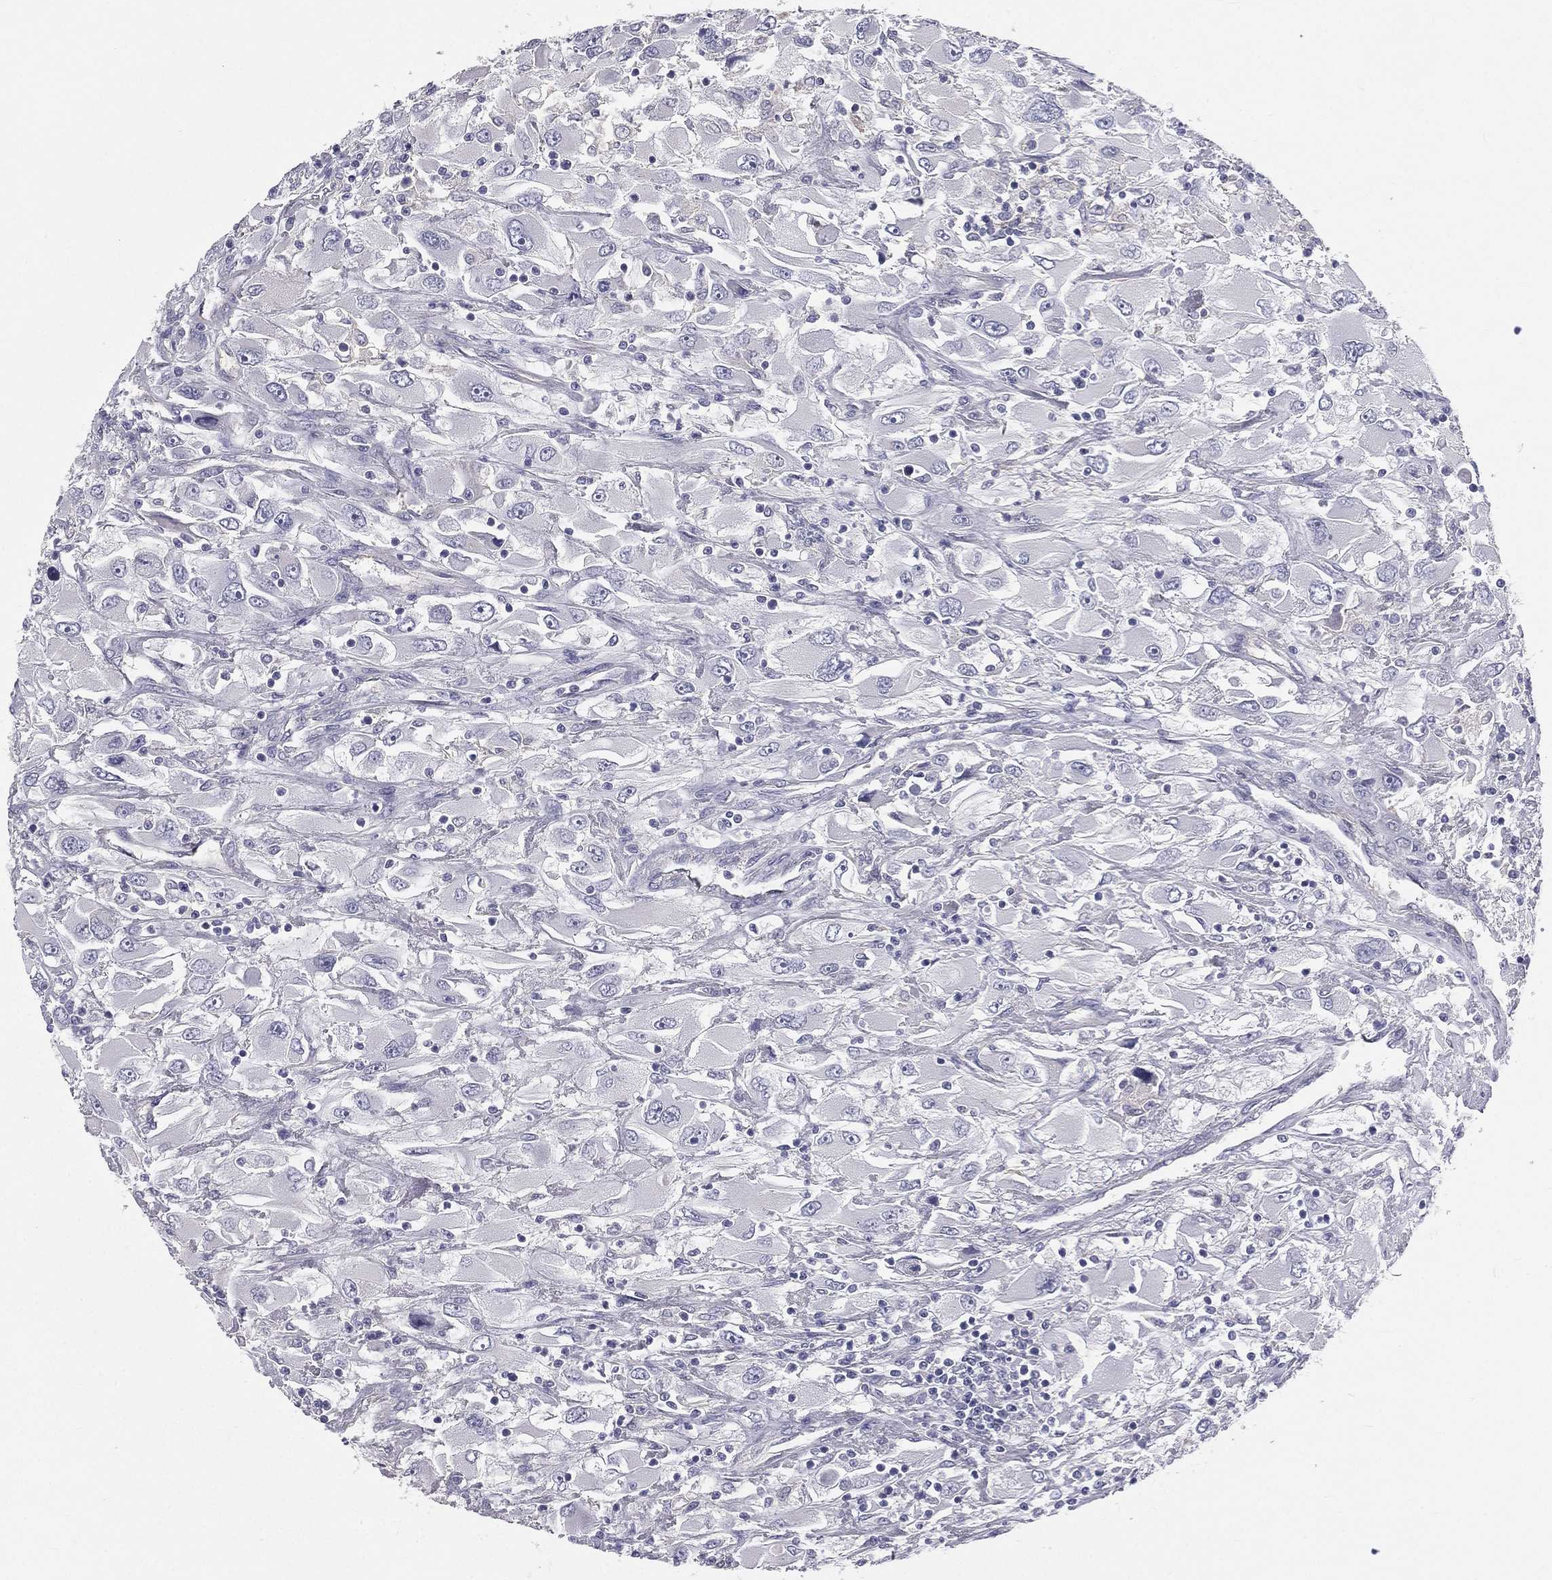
{"staining": {"intensity": "negative", "quantity": "none", "location": "none"}, "tissue": "renal cancer", "cell_type": "Tumor cells", "image_type": "cancer", "snomed": [{"axis": "morphology", "description": "Adenocarcinoma, NOS"}, {"axis": "topography", "description": "Kidney"}], "caption": "This is a histopathology image of immunohistochemistry (IHC) staining of renal cancer, which shows no positivity in tumor cells. (DAB (3,3'-diaminobenzidine) immunohistochemistry visualized using brightfield microscopy, high magnification).", "gene": "MUC13", "patient": {"sex": "female", "age": 52}}